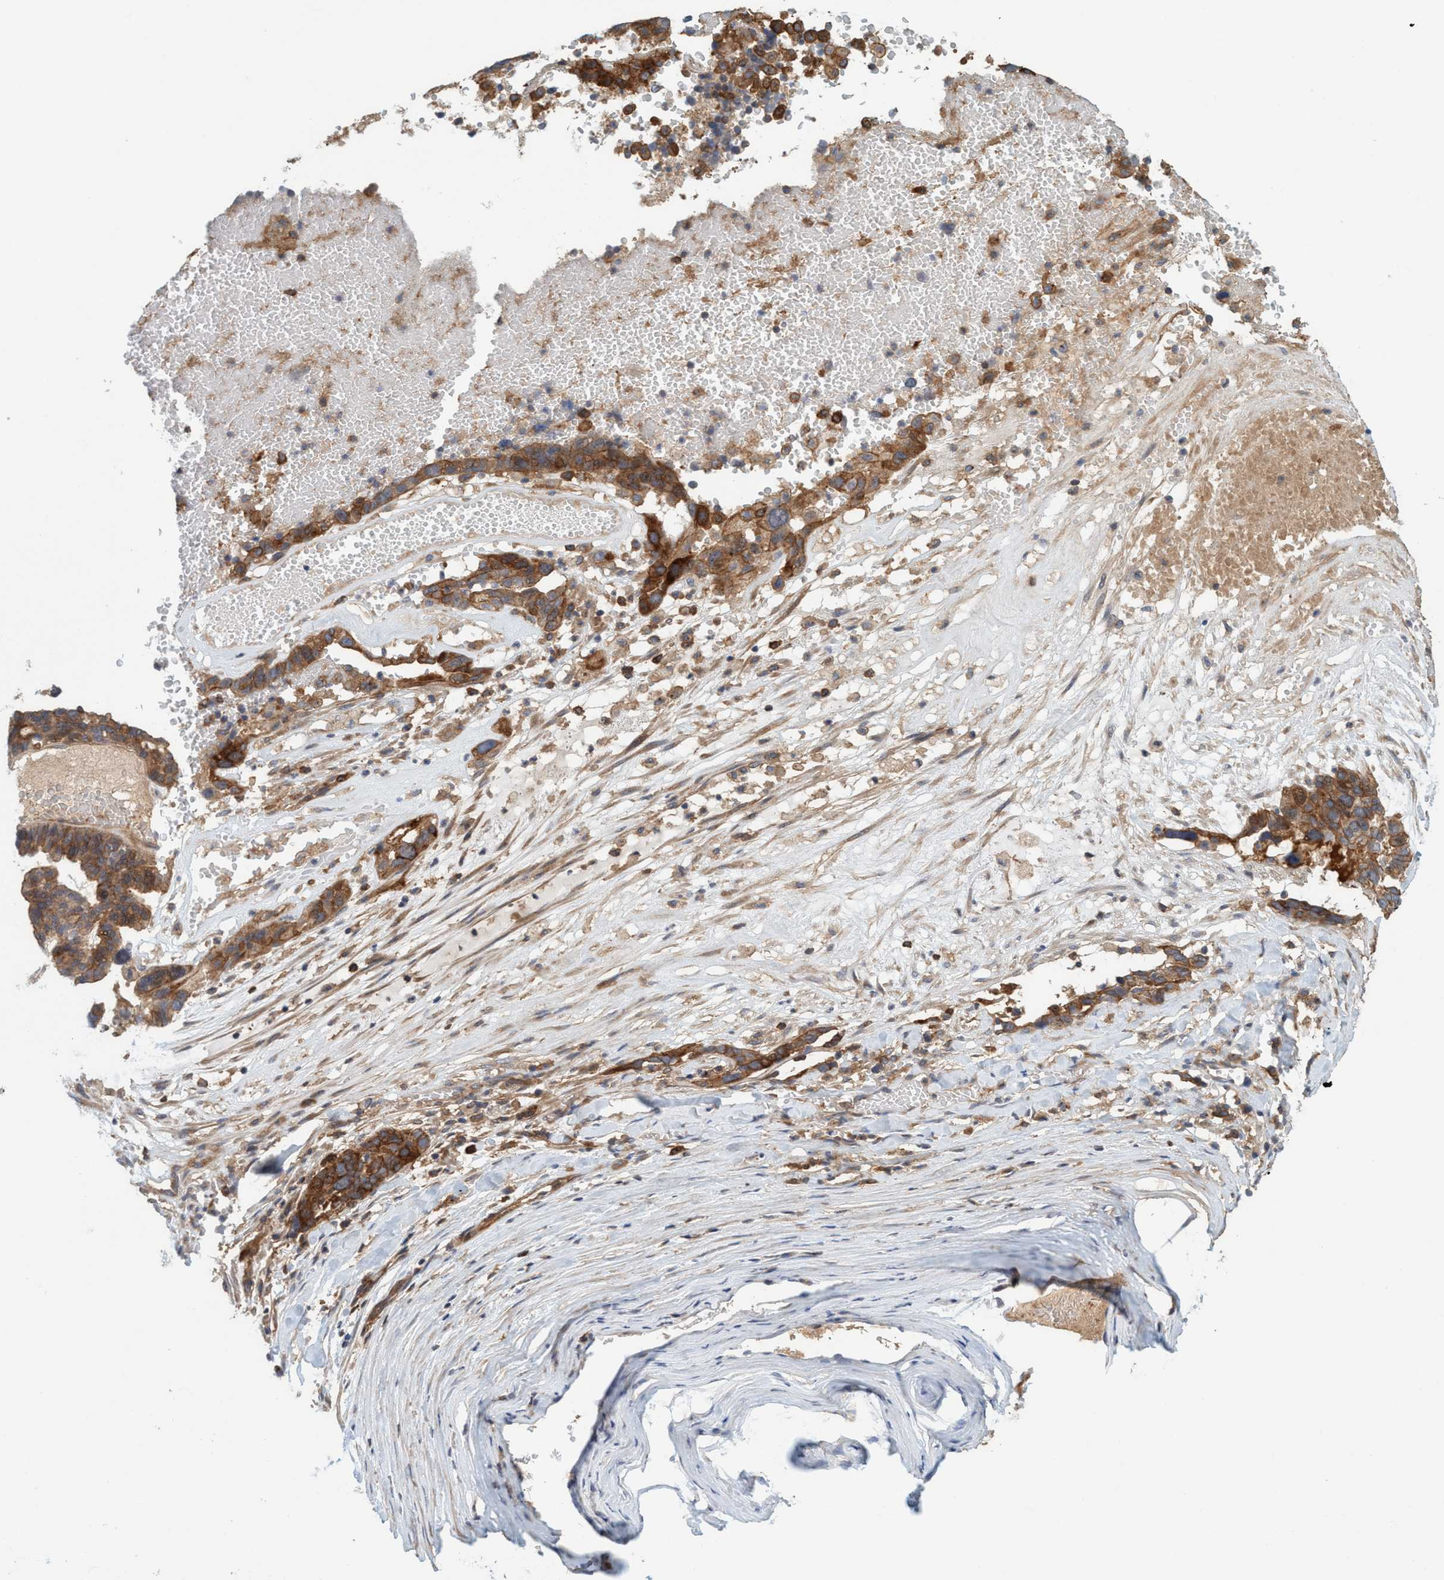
{"staining": {"intensity": "strong", "quantity": "<25%", "location": "cytoplasmic/membranous"}, "tissue": "ovarian cancer", "cell_type": "Tumor cells", "image_type": "cancer", "snomed": [{"axis": "morphology", "description": "Cystadenocarcinoma, serous, NOS"}, {"axis": "topography", "description": "Ovary"}], "caption": "A high-resolution micrograph shows immunohistochemistry staining of serous cystadenocarcinoma (ovarian), which exhibits strong cytoplasmic/membranous staining in about <25% of tumor cells.", "gene": "SPECC1", "patient": {"sex": "female", "age": 59}}